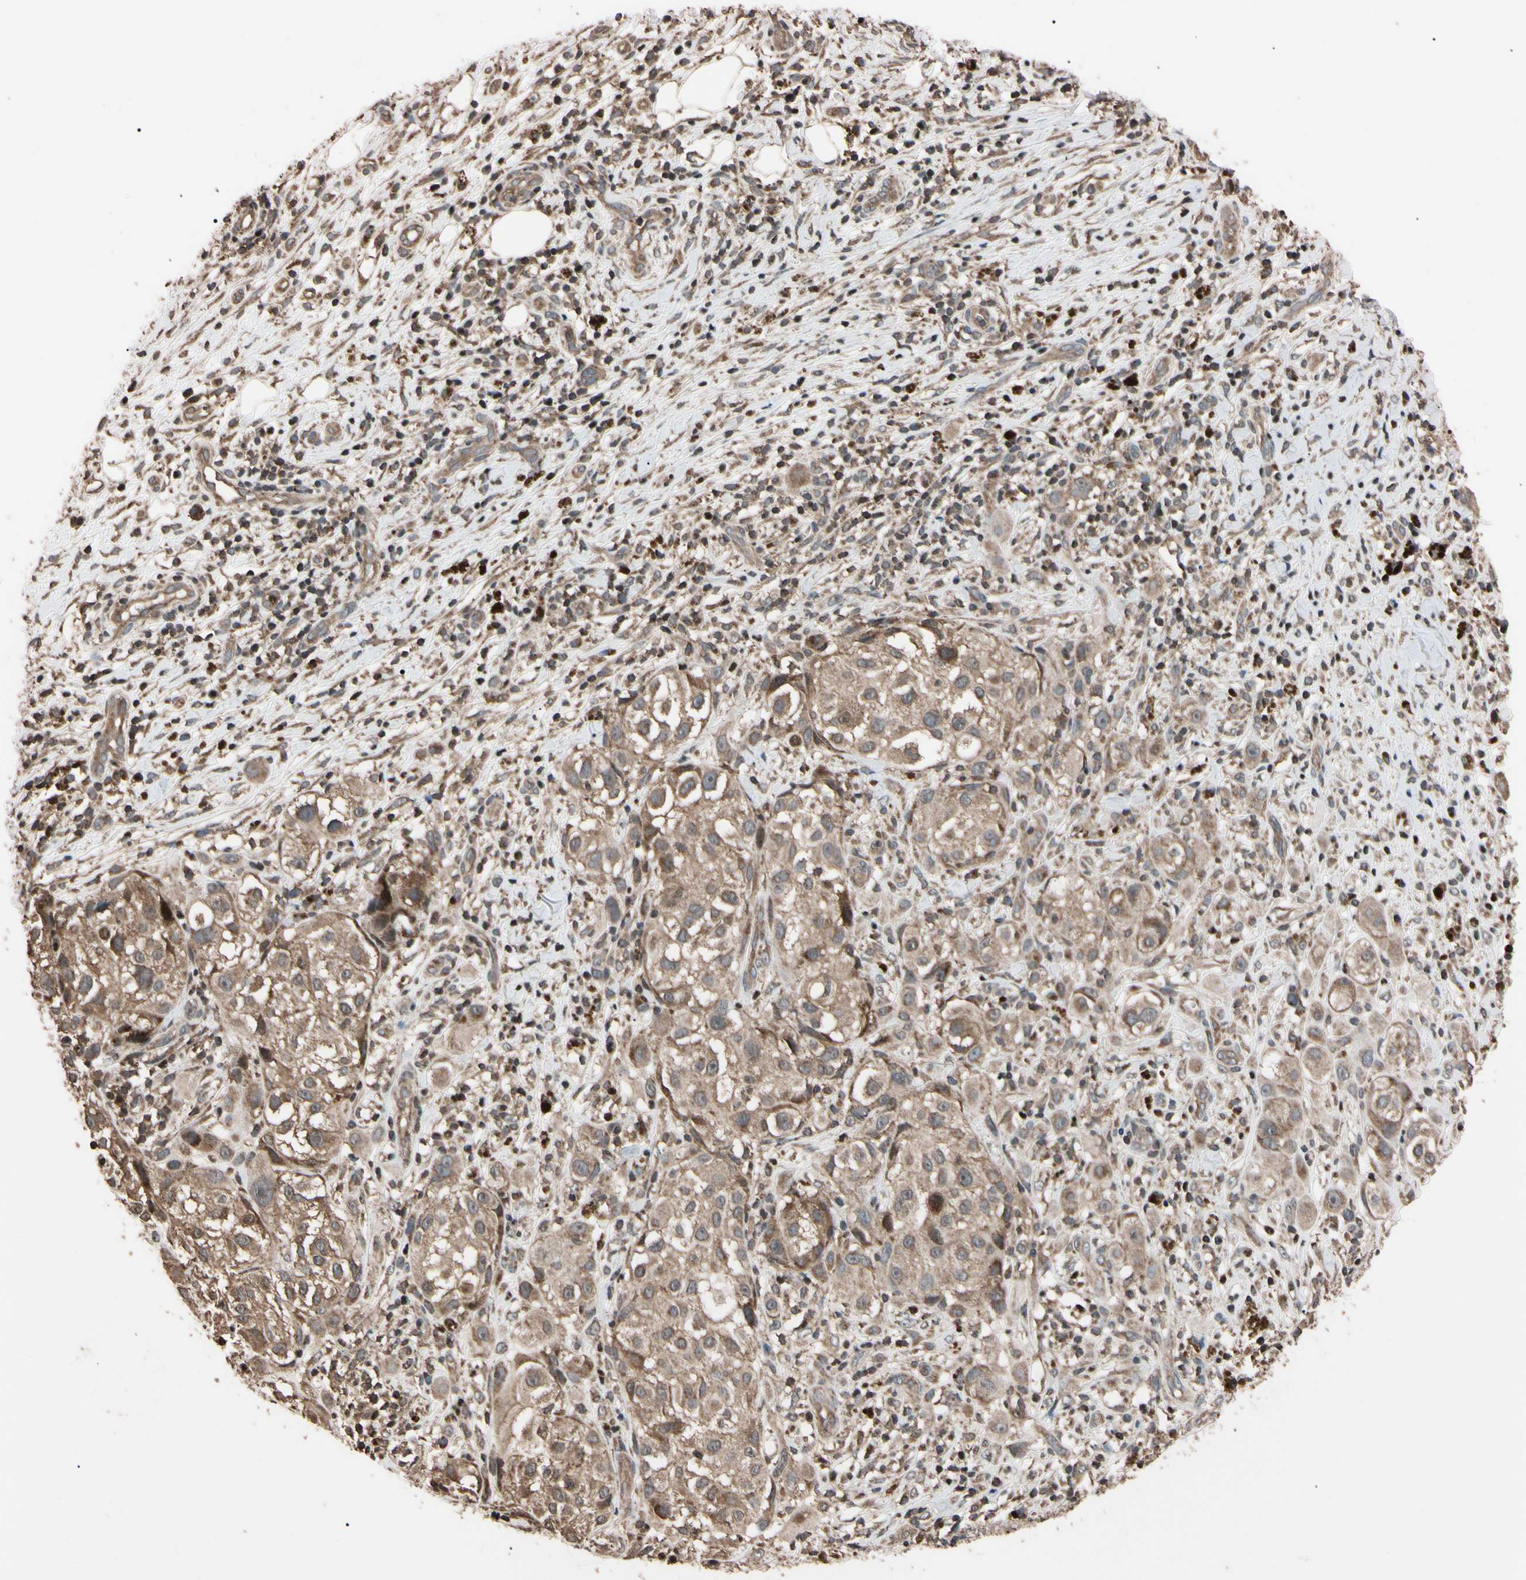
{"staining": {"intensity": "weak", "quantity": ">75%", "location": "cytoplasmic/membranous"}, "tissue": "melanoma", "cell_type": "Tumor cells", "image_type": "cancer", "snomed": [{"axis": "morphology", "description": "Necrosis, NOS"}, {"axis": "morphology", "description": "Malignant melanoma, NOS"}, {"axis": "topography", "description": "Skin"}], "caption": "Weak cytoplasmic/membranous staining for a protein is identified in about >75% of tumor cells of melanoma using IHC.", "gene": "TNFRSF1A", "patient": {"sex": "female", "age": 87}}